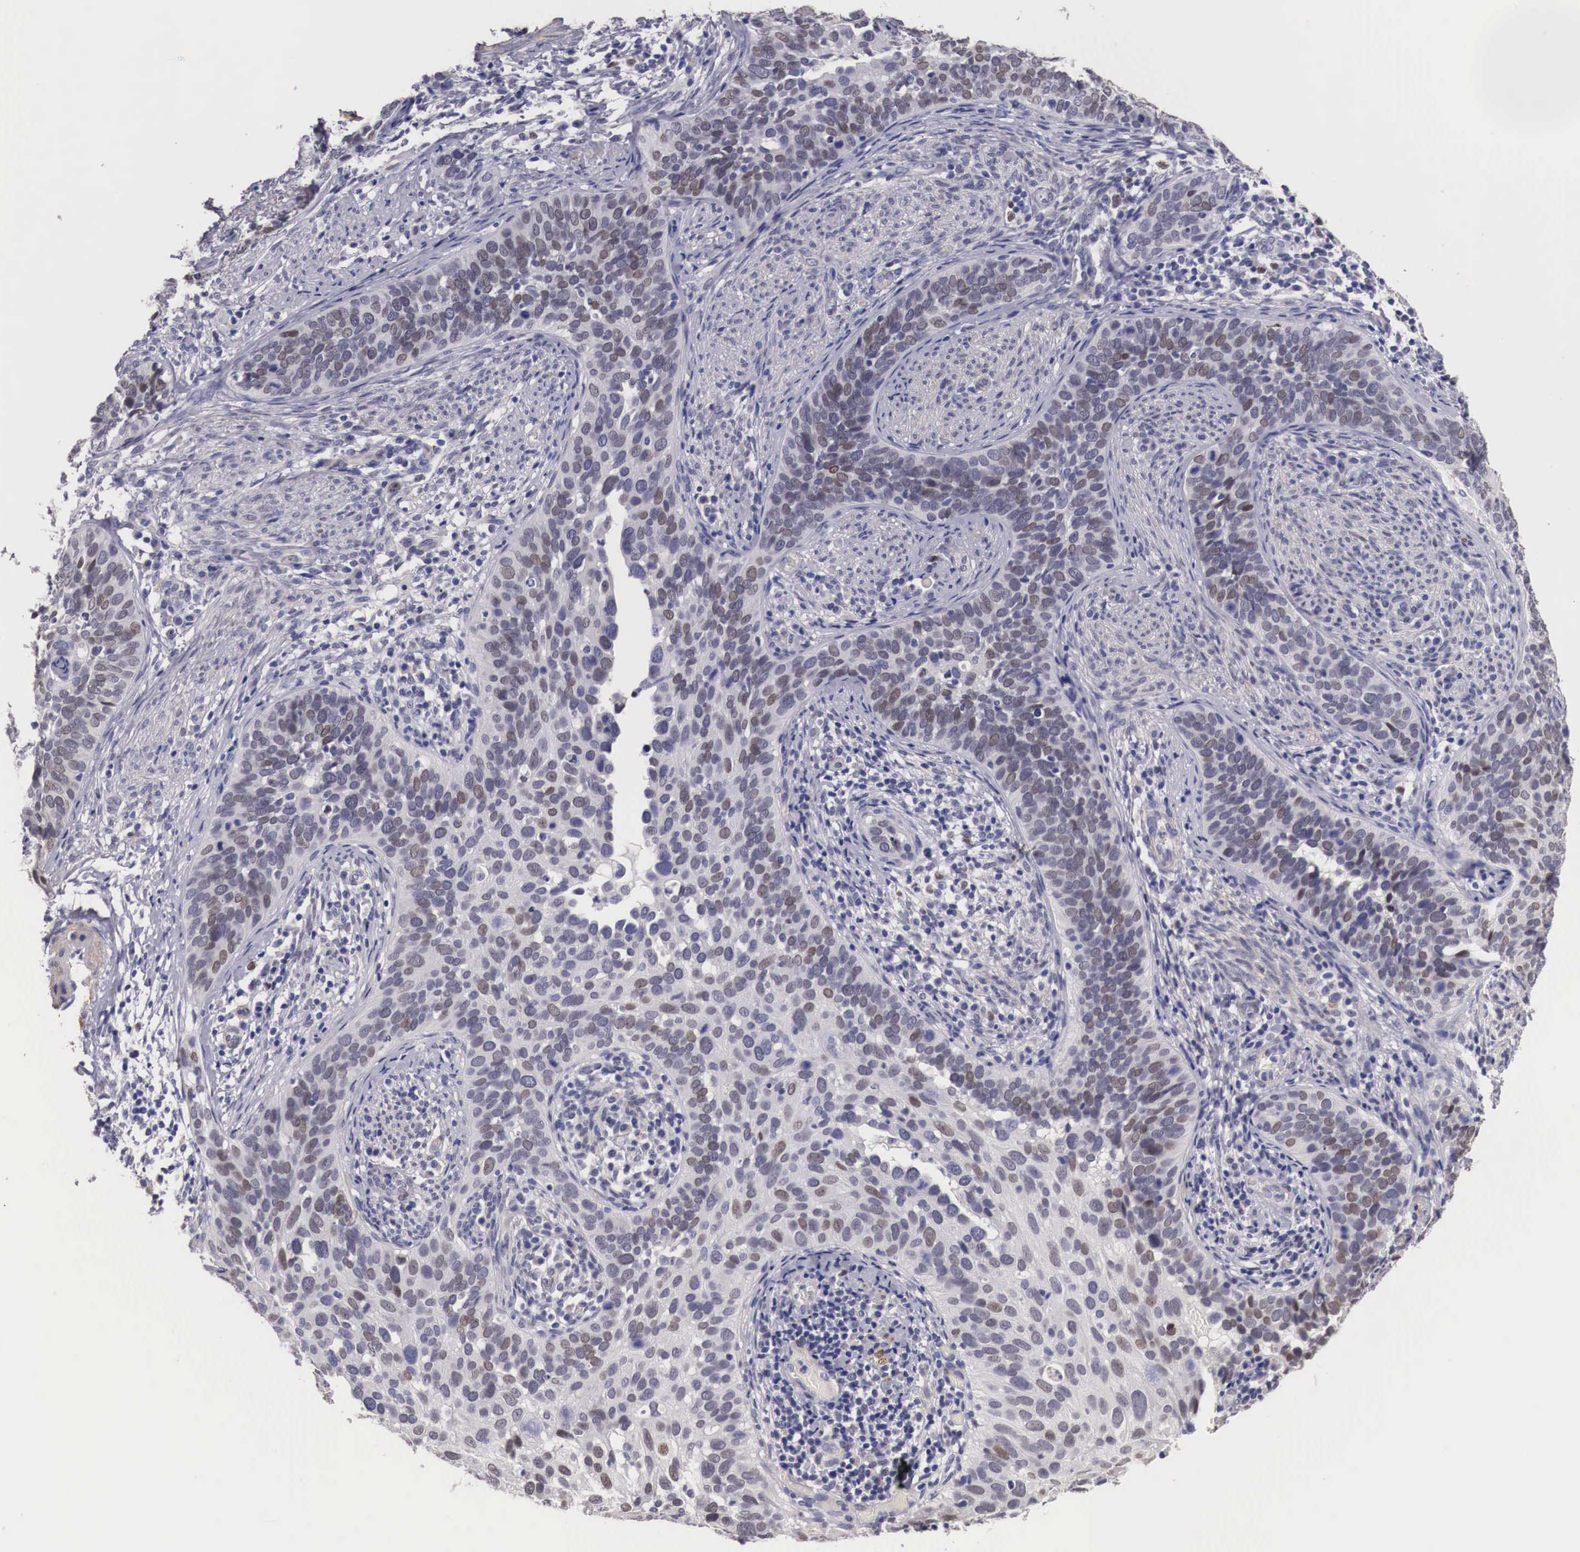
{"staining": {"intensity": "weak", "quantity": "25%-75%", "location": "nuclear"}, "tissue": "cervical cancer", "cell_type": "Tumor cells", "image_type": "cancer", "snomed": [{"axis": "morphology", "description": "Squamous cell carcinoma, NOS"}, {"axis": "topography", "description": "Cervix"}], "caption": "There is low levels of weak nuclear expression in tumor cells of squamous cell carcinoma (cervical), as demonstrated by immunohistochemical staining (brown color).", "gene": "ENOX2", "patient": {"sex": "female", "age": 31}}